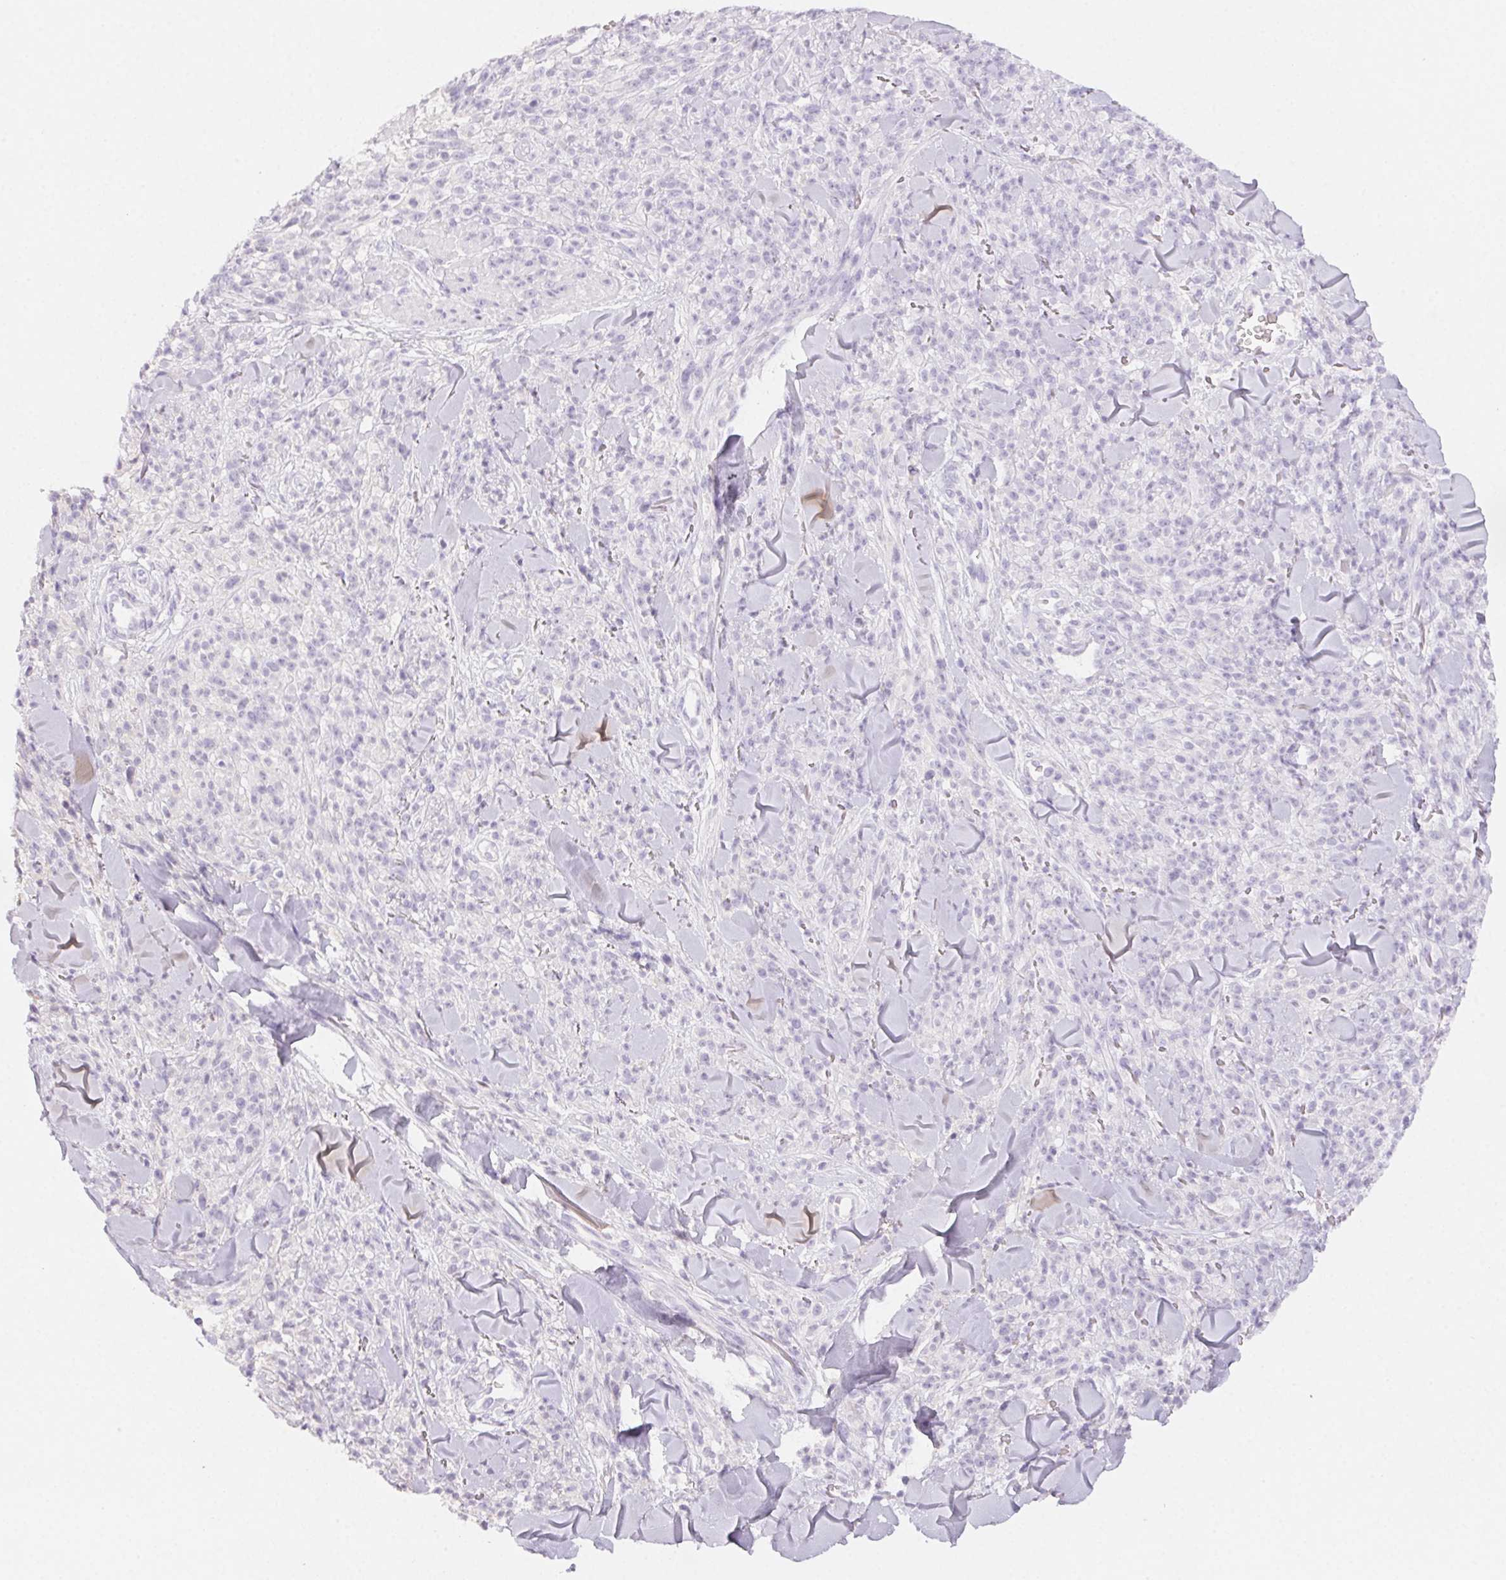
{"staining": {"intensity": "negative", "quantity": "none", "location": "none"}, "tissue": "melanoma", "cell_type": "Tumor cells", "image_type": "cancer", "snomed": [{"axis": "morphology", "description": "Malignant melanoma, NOS"}, {"axis": "topography", "description": "Skin"}, {"axis": "topography", "description": "Skin of trunk"}], "caption": "An IHC photomicrograph of melanoma is shown. There is no staining in tumor cells of melanoma.", "gene": "PADI4", "patient": {"sex": "male", "age": 74}}